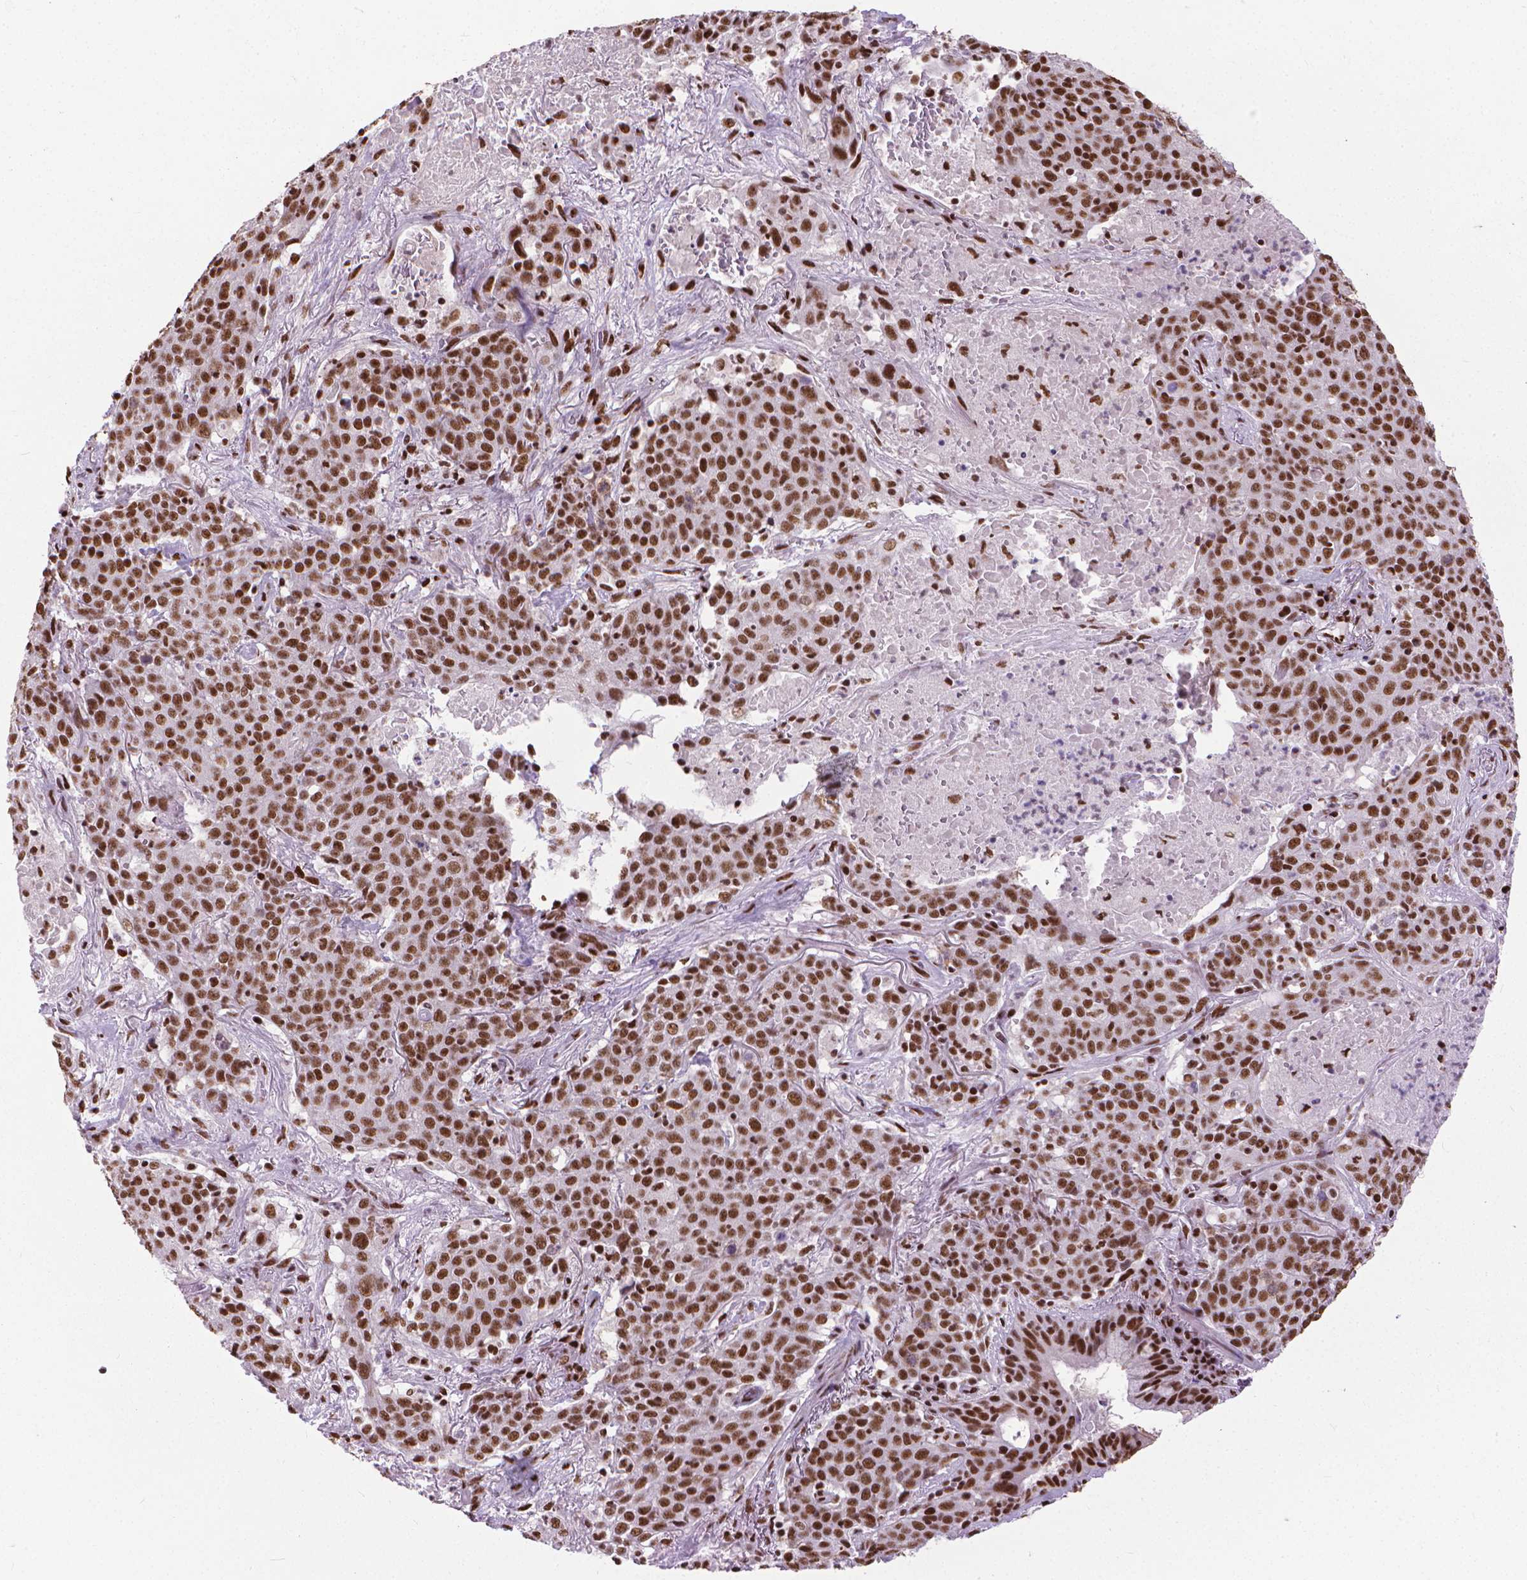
{"staining": {"intensity": "moderate", "quantity": ">75%", "location": "nuclear"}, "tissue": "lung cancer", "cell_type": "Tumor cells", "image_type": "cancer", "snomed": [{"axis": "morphology", "description": "Squamous cell carcinoma, NOS"}, {"axis": "topography", "description": "Lung"}], "caption": "A photomicrograph of lung cancer (squamous cell carcinoma) stained for a protein reveals moderate nuclear brown staining in tumor cells. (DAB IHC with brightfield microscopy, high magnification).", "gene": "AKAP8", "patient": {"sex": "male", "age": 82}}